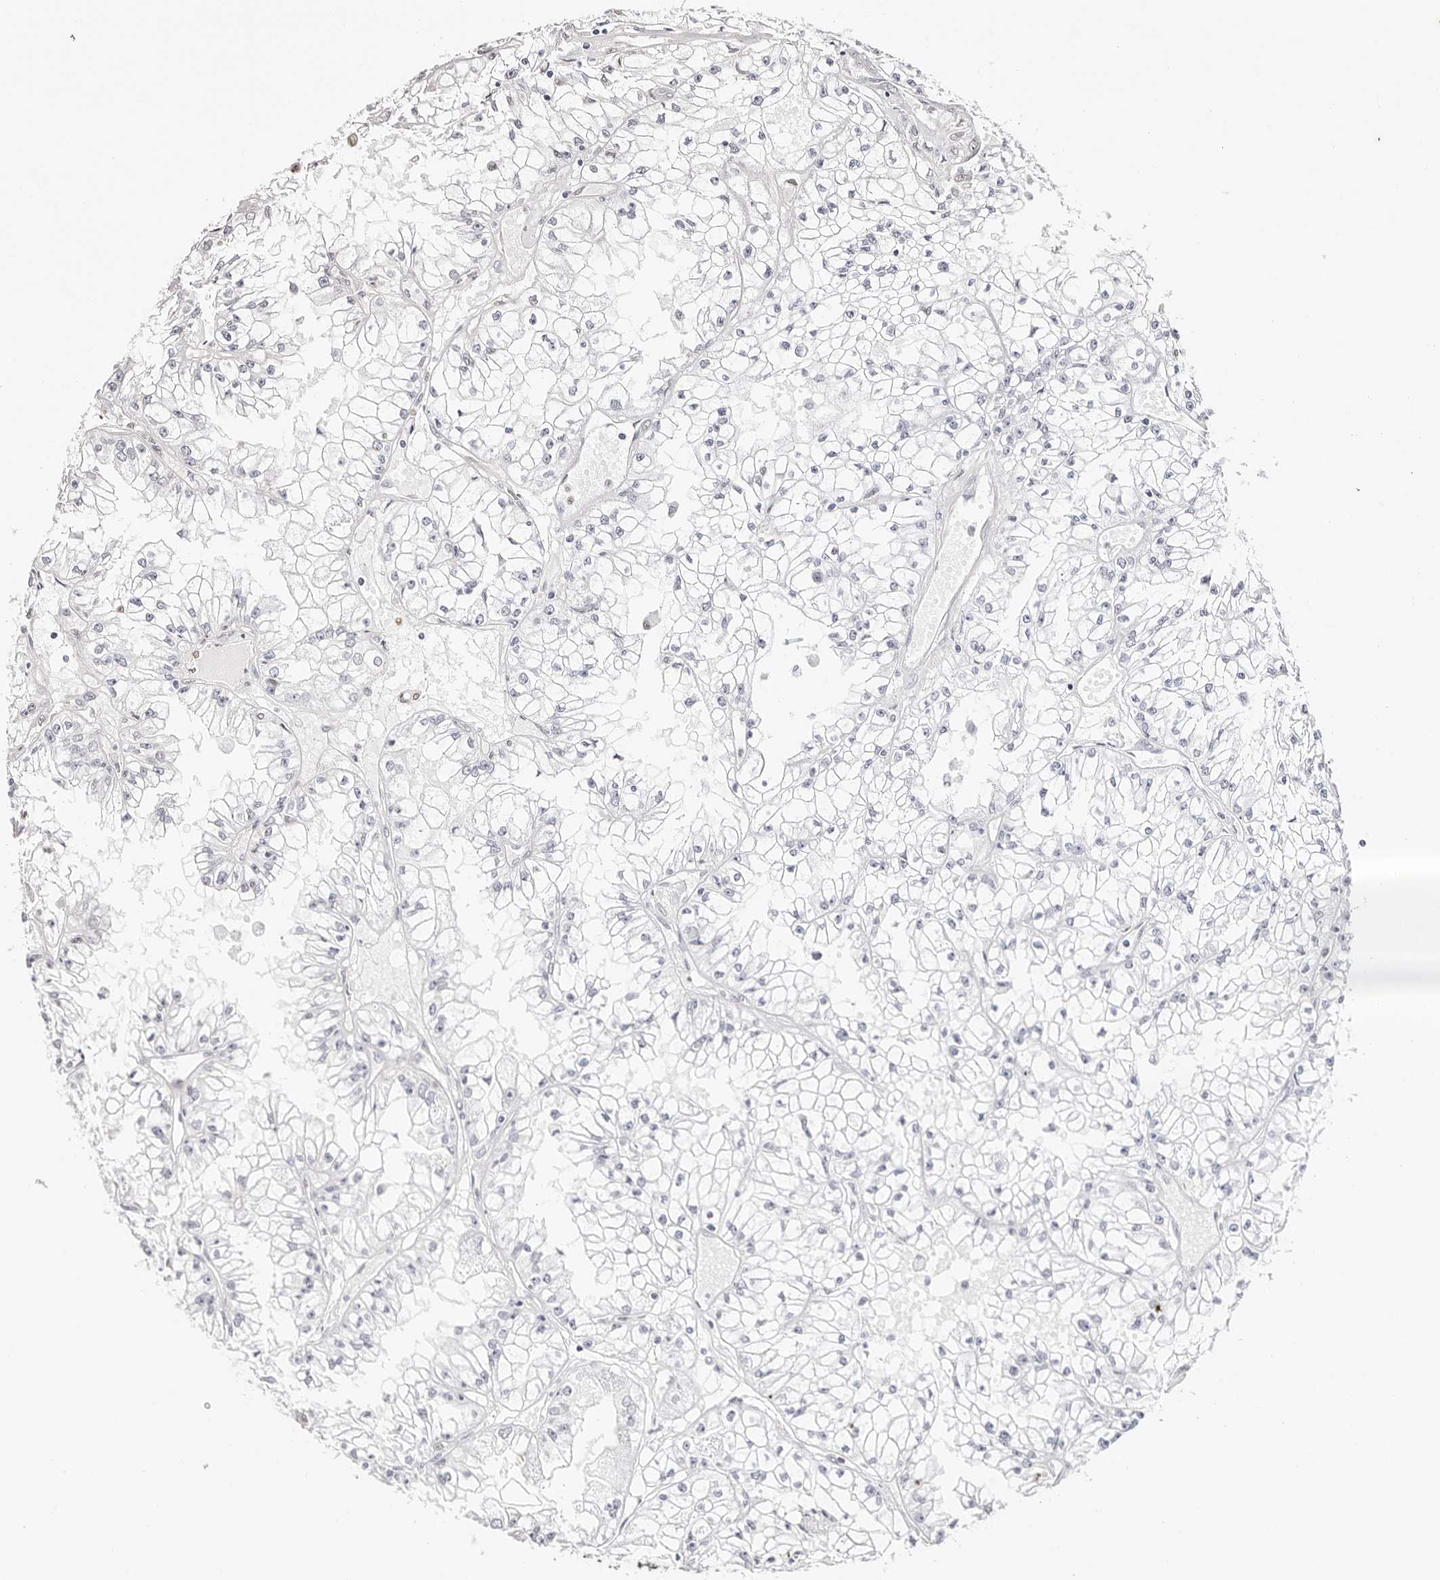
{"staining": {"intensity": "negative", "quantity": "none", "location": "none"}, "tissue": "renal cancer", "cell_type": "Tumor cells", "image_type": "cancer", "snomed": [{"axis": "morphology", "description": "Adenocarcinoma, NOS"}, {"axis": "topography", "description": "Kidney"}], "caption": "Immunohistochemistry histopathology image of human adenocarcinoma (renal) stained for a protein (brown), which demonstrates no staining in tumor cells.", "gene": "TKT", "patient": {"sex": "male", "age": 56}}